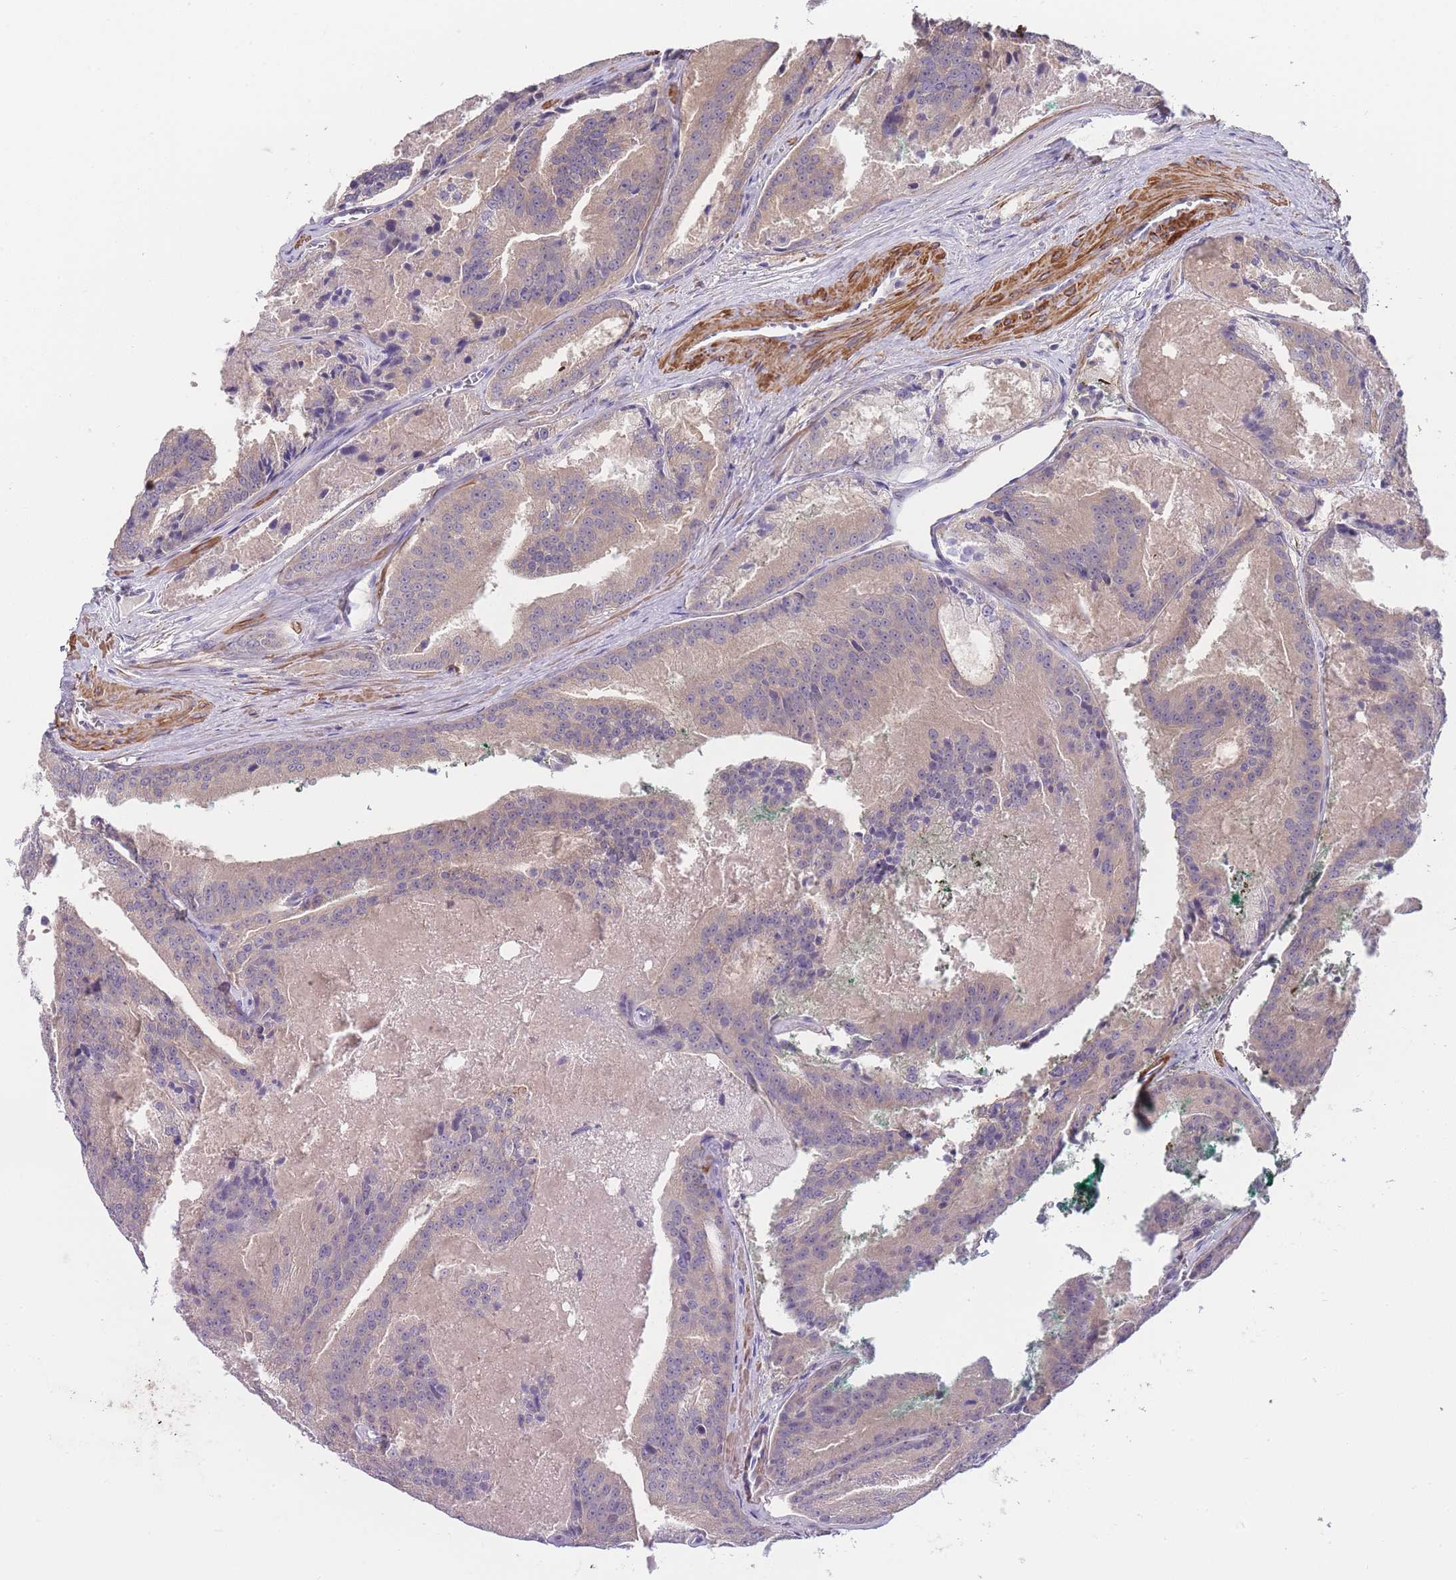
{"staining": {"intensity": "weak", "quantity": "25%-75%", "location": "cytoplasmic/membranous"}, "tissue": "prostate cancer", "cell_type": "Tumor cells", "image_type": "cancer", "snomed": [{"axis": "morphology", "description": "Adenocarcinoma, High grade"}, {"axis": "topography", "description": "Prostate"}], "caption": "Human high-grade adenocarcinoma (prostate) stained with a protein marker shows weak staining in tumor cells.", "gene": "FAM124A", "patient": {"sex": "male", "age": 61}}